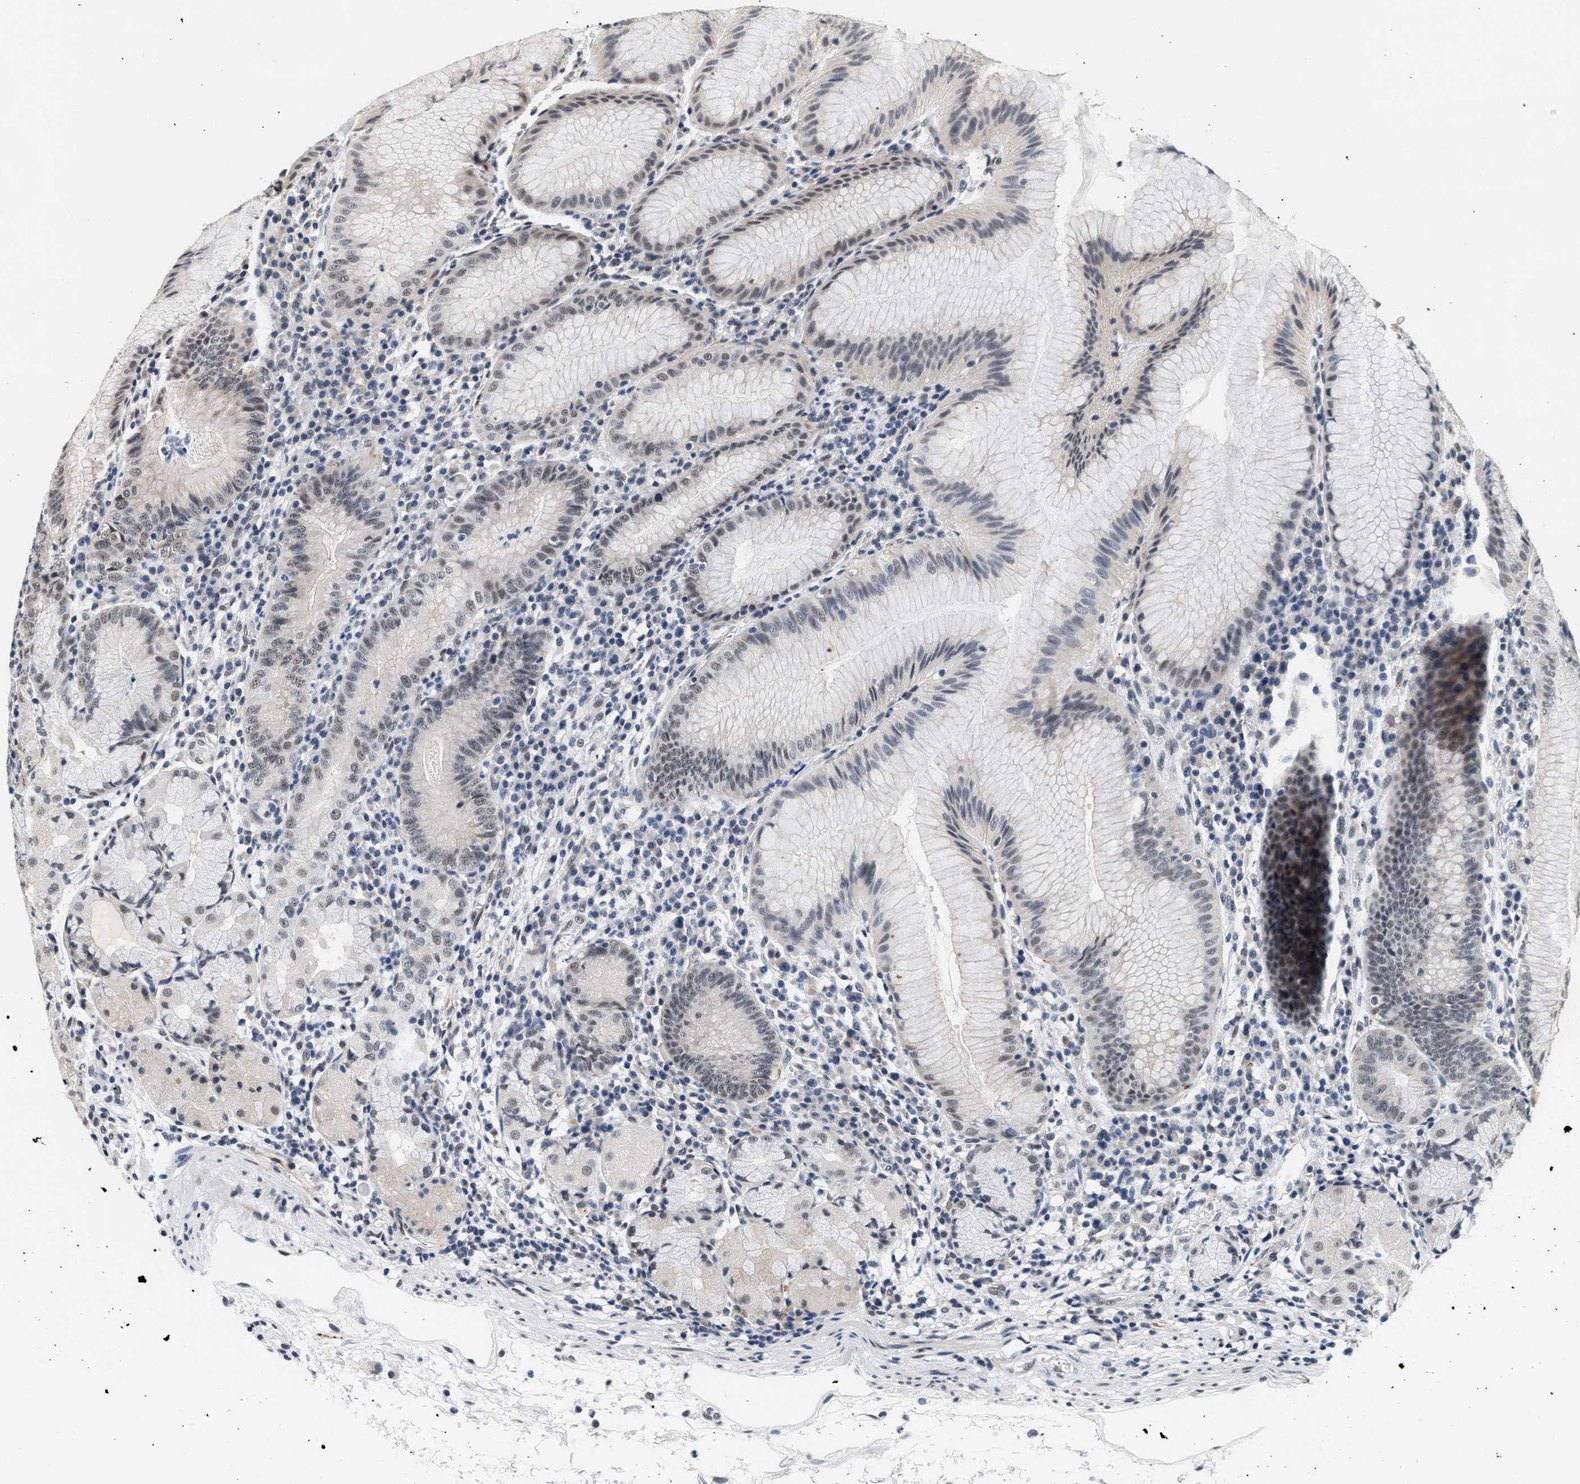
{"staining": {"intensity": "weak", "quantity": "25%-75%", "location": "nuclear"}, "tissue": "stomach", "cell_type": "Glandular cells", "image_type": "normal", "snomed": [{"axis": "morphology", "description": "Normal tissue, NOS"}, {"axis": "topography", "description": "Stomach"}, {"axis": "topography", "description": "Stomach, lower"}], "caption": "Glandular cells show low levels of weak nuclear positivity in about 25%-75% of cells in normal human stomach.", "gene": "THOC1", "patient": {"sex": "female", "age": 75}}